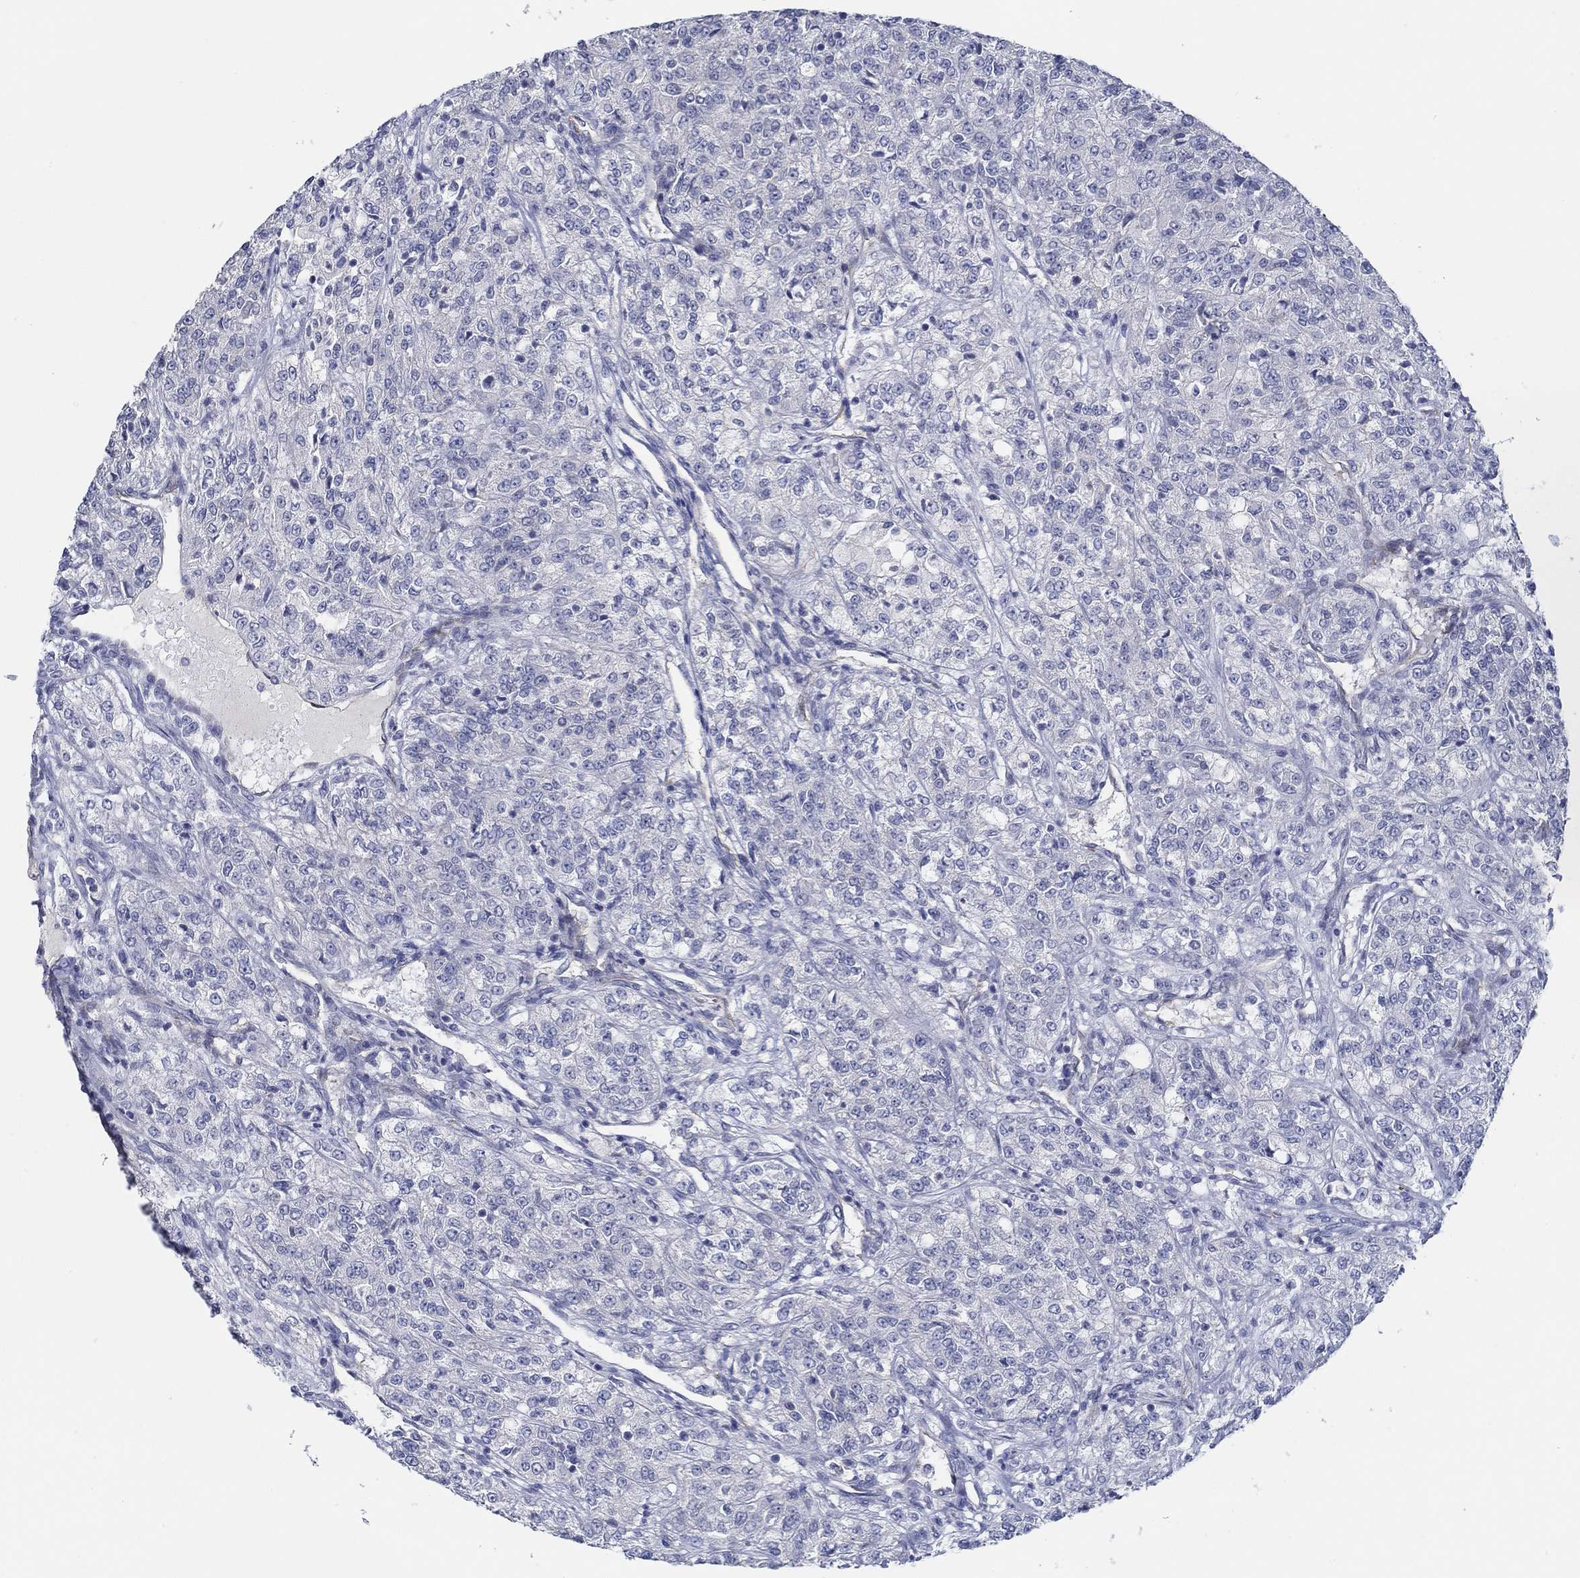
{"staining": {"intensity": "negative", "quantity": "none", "location": "none"}, "tissue": "renal cancer", "cell_type": "Tumor cells", "image_type": "cancer", "snomed": [{"axis": "morphology", "description": "Adenocarcinoma, NOS"}, {"axis": "topography", "description": "Kidney"}], "caption": "DAB immunohistochemical staining of human adenocarcinoma (renal) displays no significant positivity in tumor cells.", "gene": "GJA5", "patient": {"sex": "female", "age": 63}}